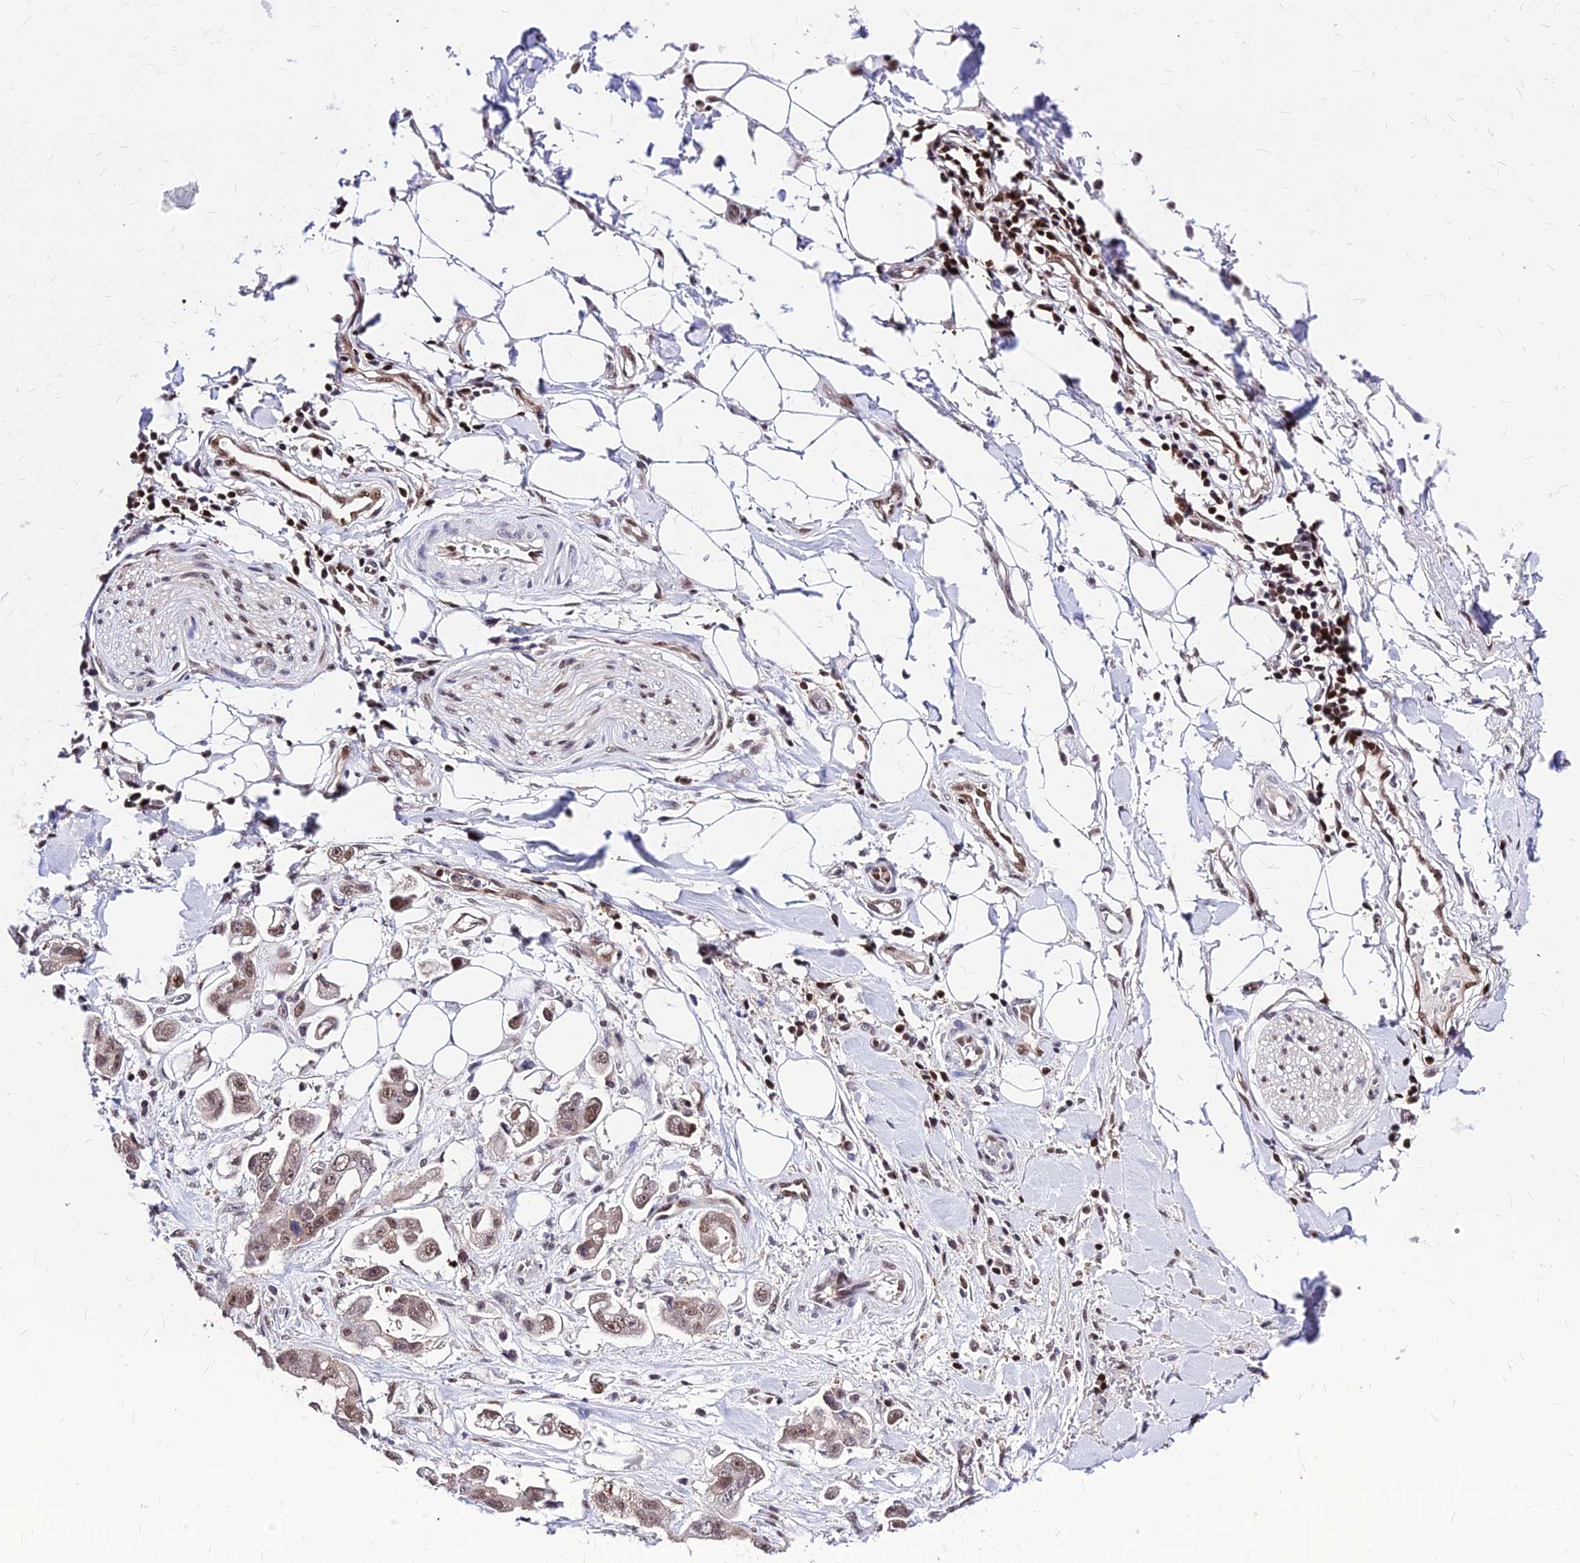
{"staining": {"intensity": "moderate", "quantity": ">75%", "location": "nuclear"}, "tissue": "stomach cancer", "cell_type": "Tumor cells", "image_type": "cancer", "snomed": [{"axis": "morphology", "description": "Adenocarcinoma, NOS"}, {"axis": "topography", "description": "Stomach"}], "caption": "Immunohistochemical staining of stomach cancer (adenocarcinoma) displays medium levels of moderate nuclear protein positivity in about >75% of tumor cells. Using DAB (3,3'-diaminobenzidine) (brown) and hematoxylin (blue) stains, captured at high magnification using brightfield microscopy.", "gene": "PAXX", "patient": {"sex": "male", "age": 62}}